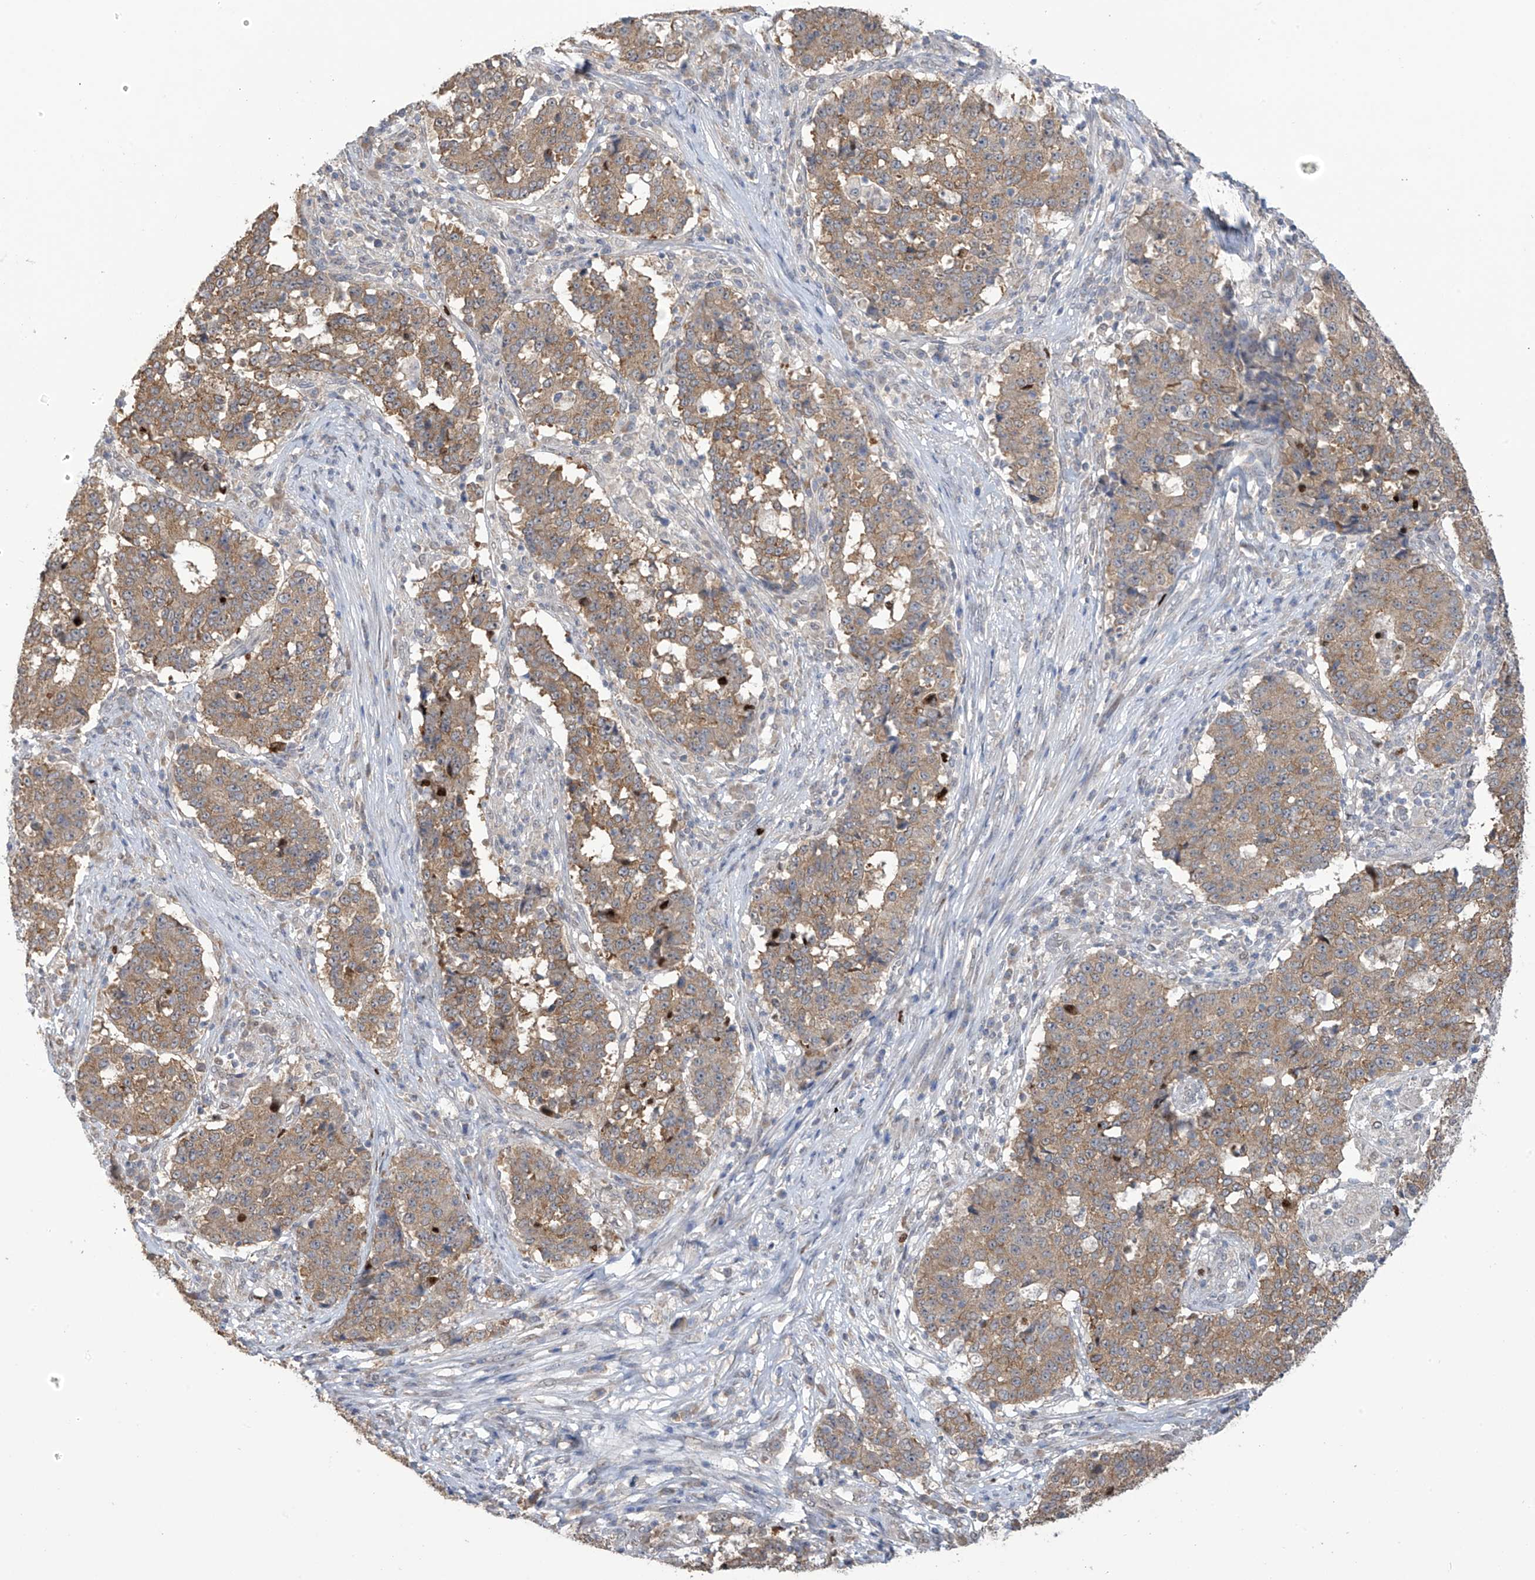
{"staining": {"intensity": "moderate", "quantity": ">75%", "location": "cytoplasmic/membranous"}, "tissue": "stomach cancer", "cell_type": "Tumor cells", "image_type": "cancer", "snomed": [{"axis": "morphology", "description": "Adenocarcinoma, NOS"}, {"axis": "topography", "description": "Stomach"}], "caption": "IHC of human adenocarcinoma (stomach) exhibits medium levels of moderate cytoplasmic/membranous staining in approximately >75% of tumor cells.", "gene": "KIAA1522", "patient": {"sex": "male", "age": 59}}